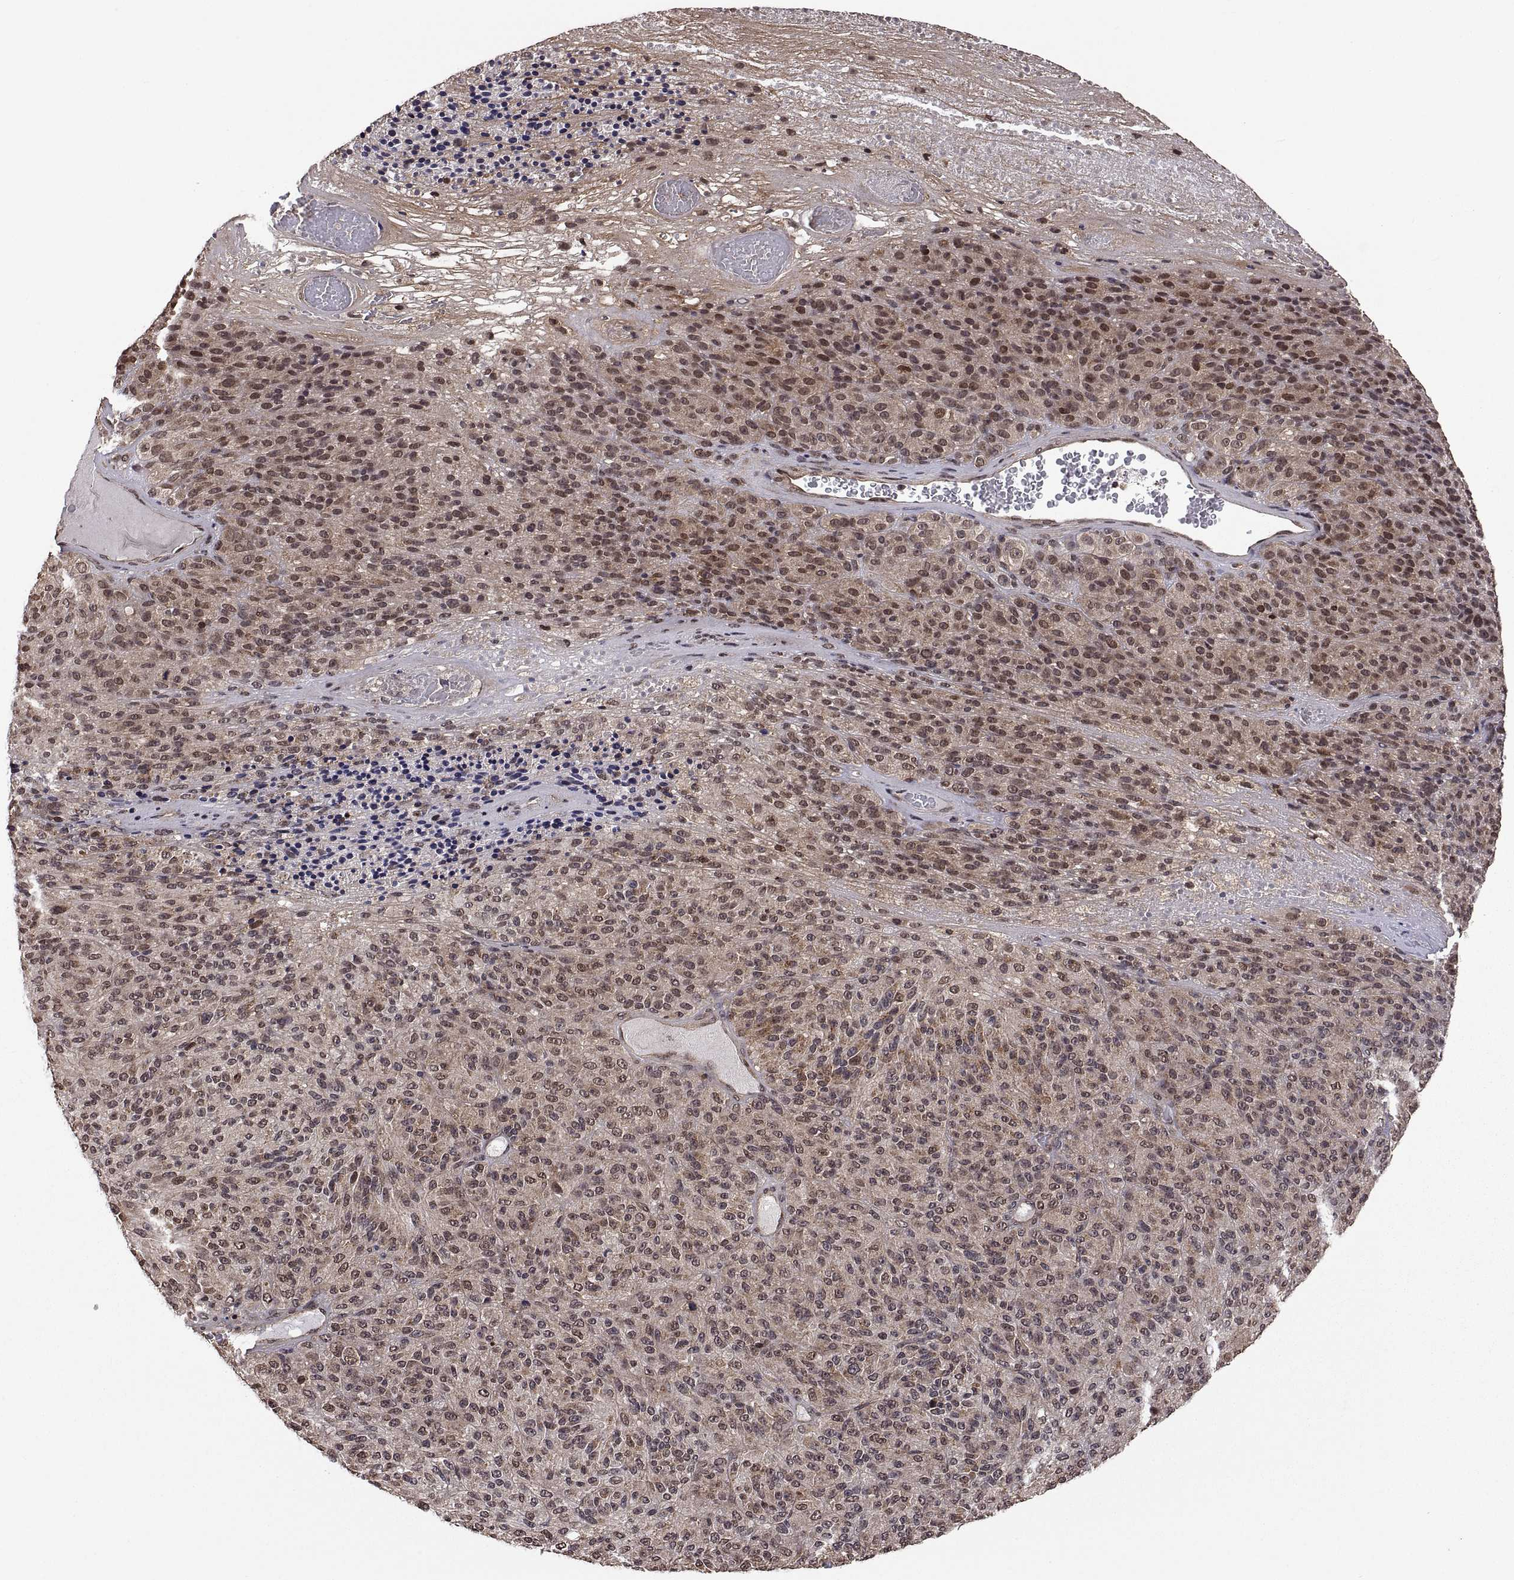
{"staining": {"intensity": "weak", "quantity": "25%-75%", "location": "cytoplasmic/membranous,nuclear"}, "tissue": "melanoma", "cell_type": "Tumor cells", "image_type": "cancer", "snomed": [{"axis": "morphology", "description": "Malignant melanoma, Metastatic site"}, {"axis": "topography", "description": "Brain"}], "caption": "Melanoma stained for a protein (brown) demonstrates weak cytoplasmic/membranous and nuclear positive staining in approximately 25%-75% of tumor cells.", "gene": "ZNRF2", "patient": {"sex": "female", "age": 56}}